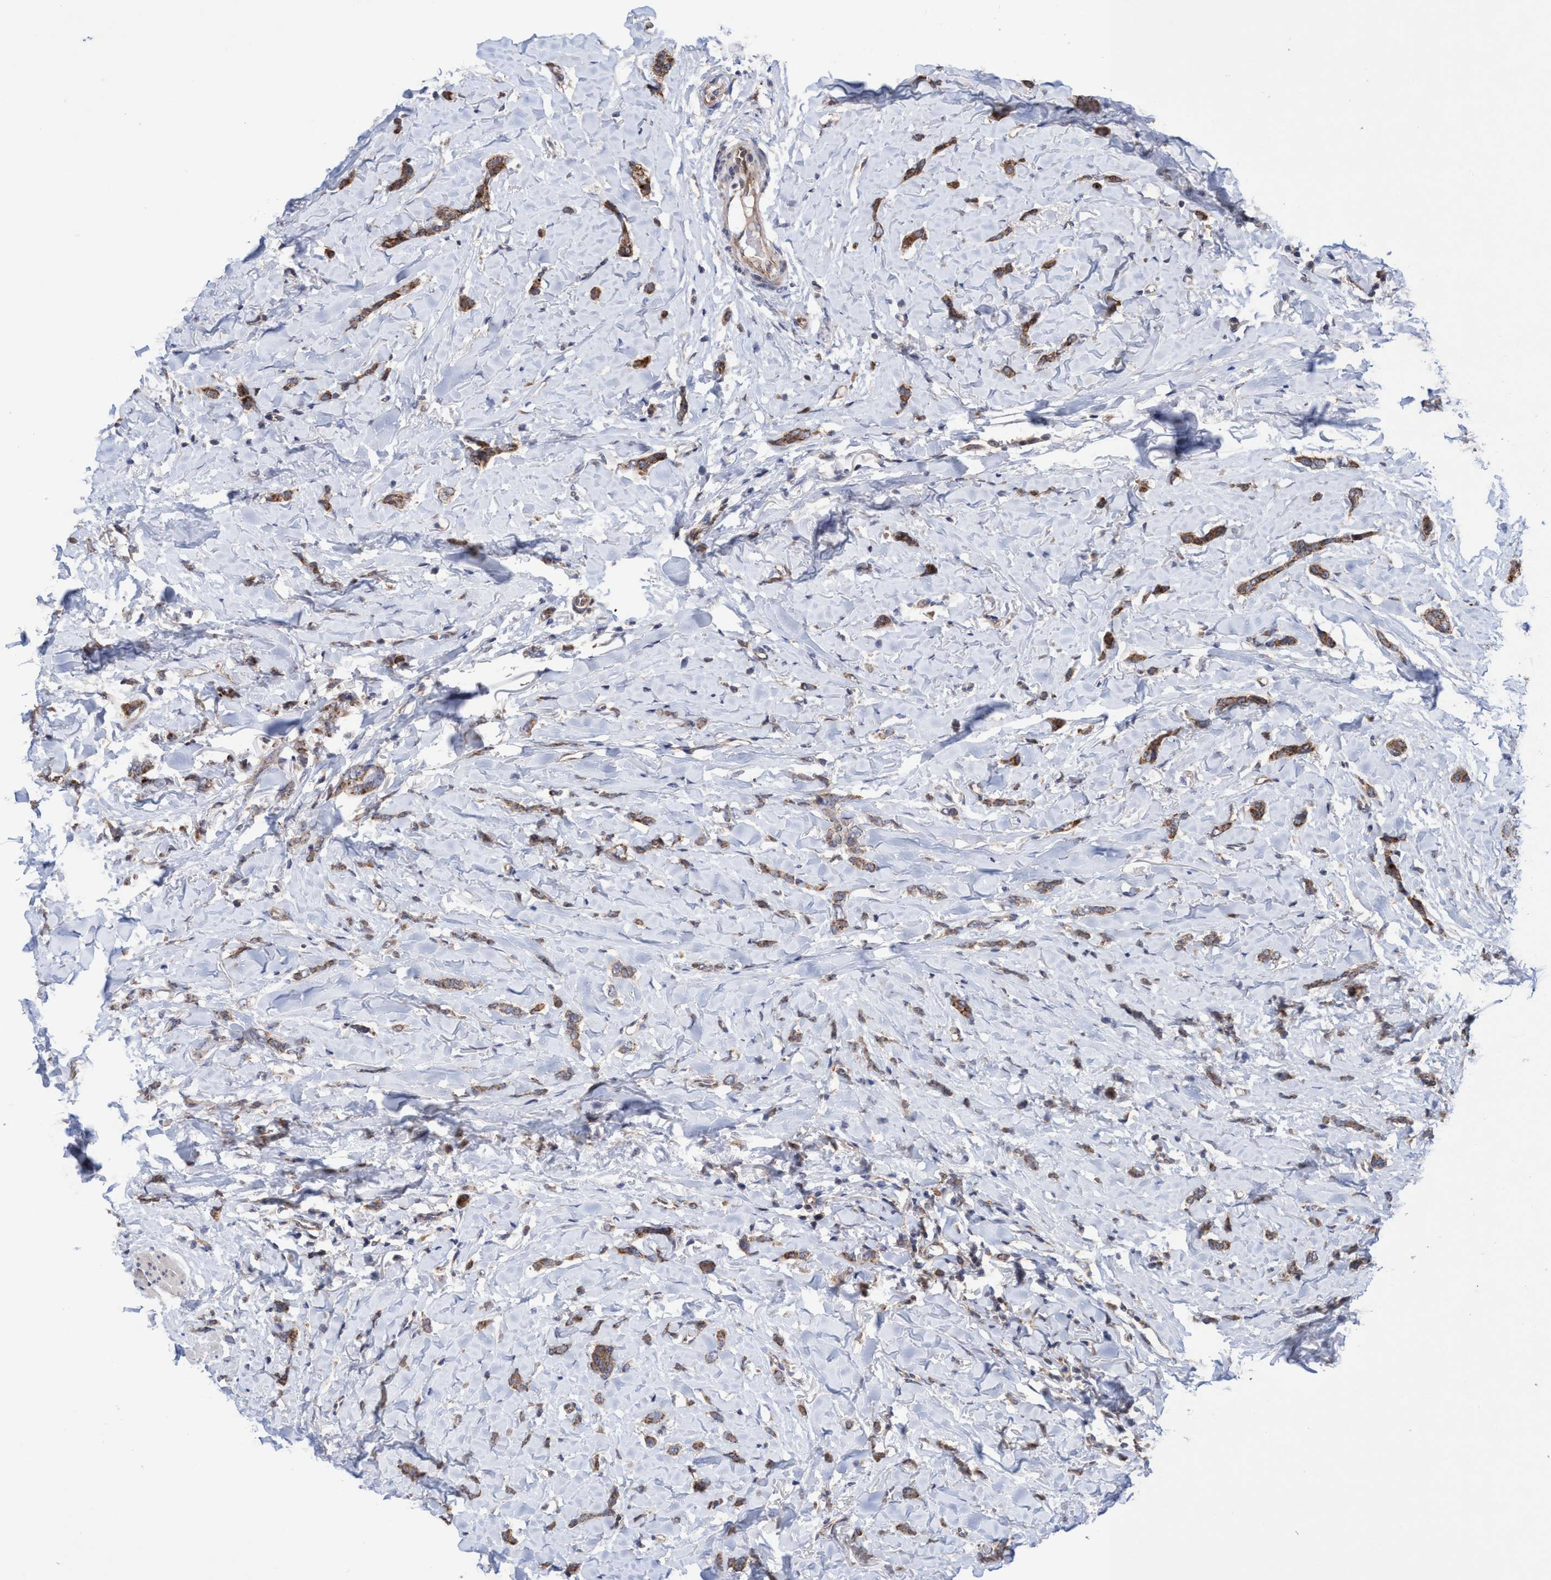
{"staining": {"intensity": "moderate", "quantity": ">75%", "location": "cytoplasmic/membranous"}, "tissue": "breast cancer", "cell_type": "Tumor cells", "image_type": "cancer", "snomed": [{"axis": "morphology", "description": "Lobular carcinoma"}, {"axis": "topography", "description": "Skin"}, {"axis": "topography", "description": "Breast"}], "caption": "A micrograph of human breast cancer stained for a protein reveals moderate cytoplasmic/membranous brown staining in tumor cells.", "gene": "P2RY14", "patient": {"sex": "female", "age": 46}}